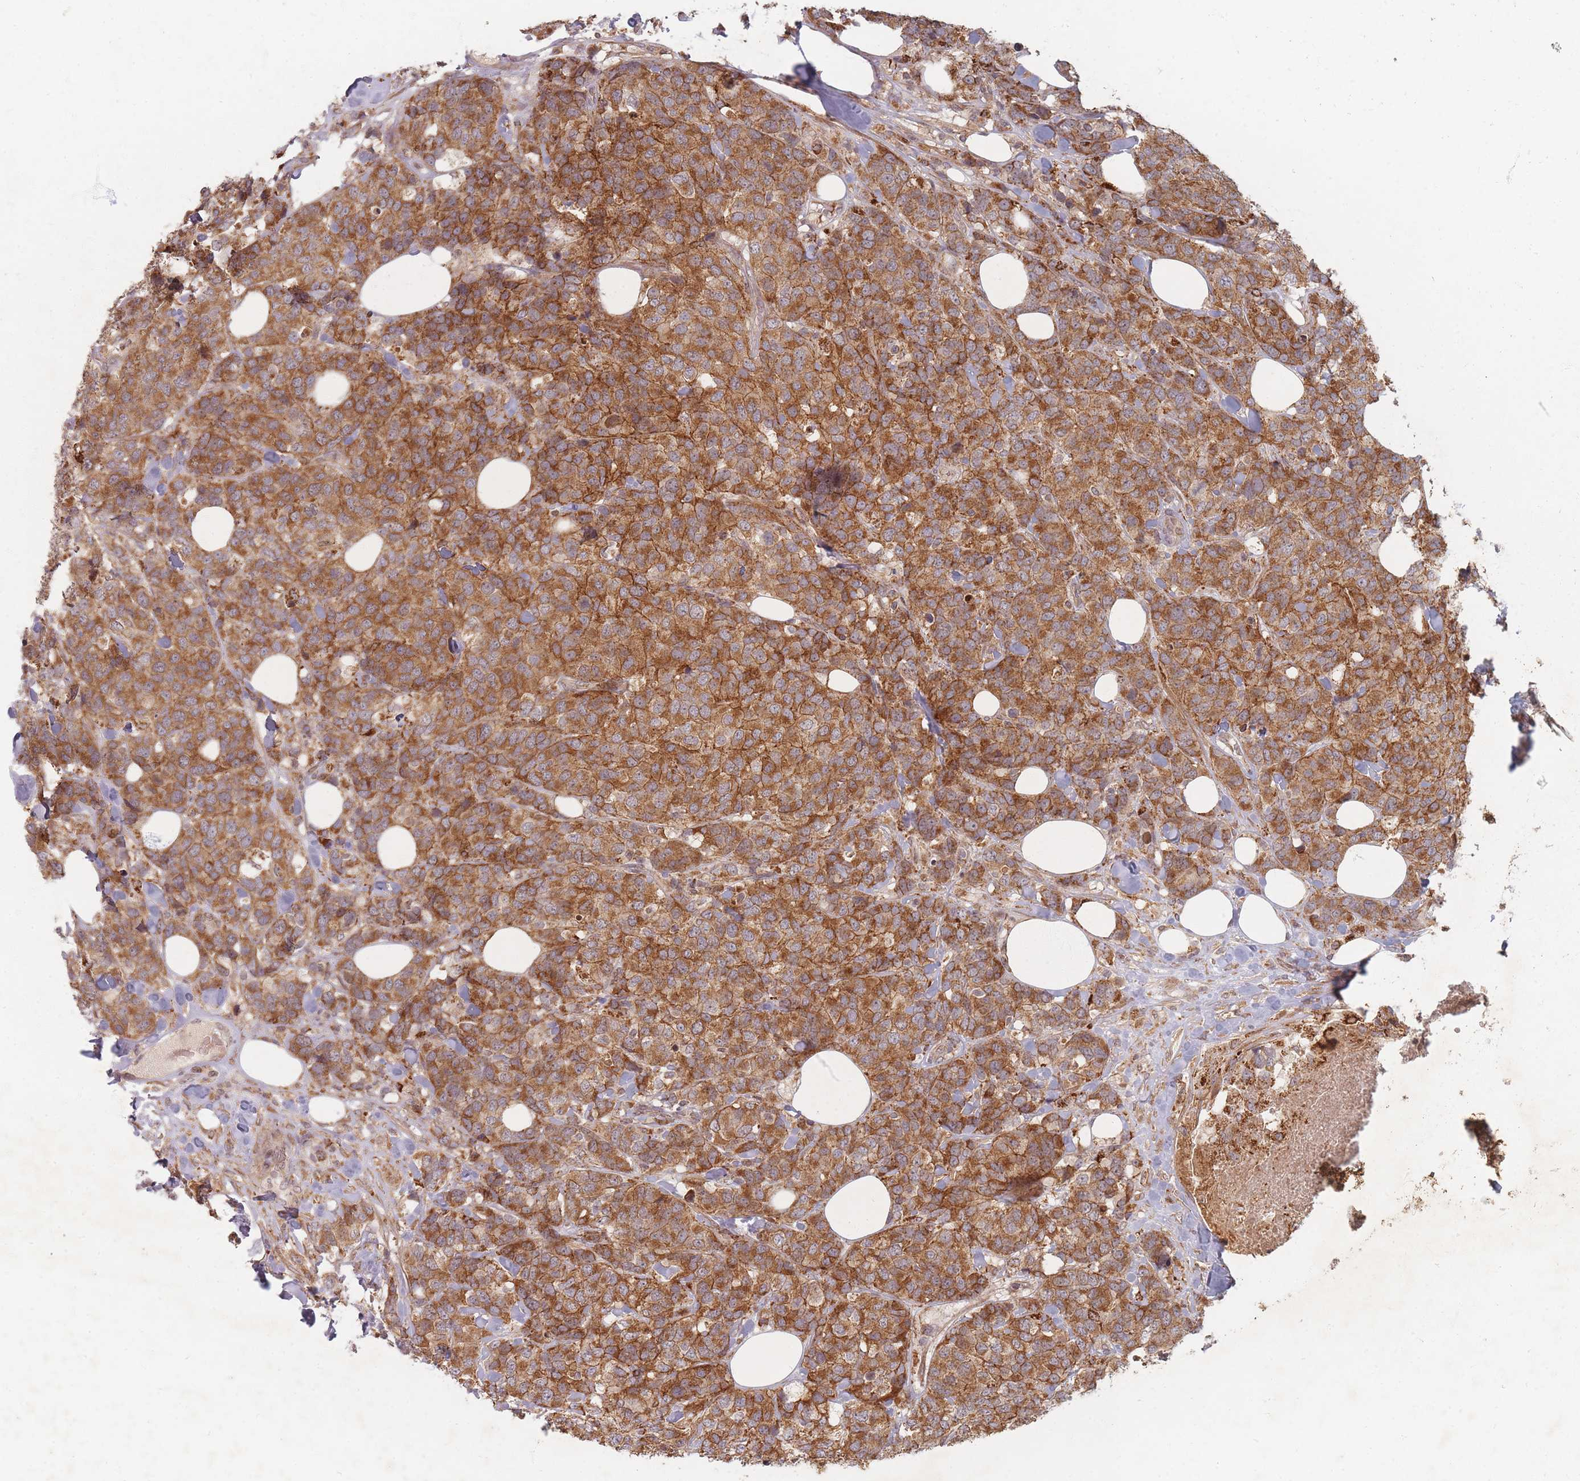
{"staining": {"intensity": "moderate", "quantity": ">75%", "location": "cytoplasmic/membranous"}, "tissue": "breast cancer", "cell_type": "Tumor cells", "image_type": "cancer", "snomed": [{"axis": "morphology", "description": "Lobular carcinoma"}, {"axis": "topography", "description": "Breast"}], "caption": "Immunohistochemistry staining of breast cancer (lobular carcinoma), which shows medium levels of moderate cytoplasmic/membranous expression in approximately >75% of tumor cells indicating moderate cytoplasmic/membranous protein staining. The staining was performed using DAB (3,3'-diaminobenzidine) (brown) for protein detection and nuclei were counterstained in hematoxylin (blue).", "gene": "RADX", "patient": {"sex": "female", "age": 59}}